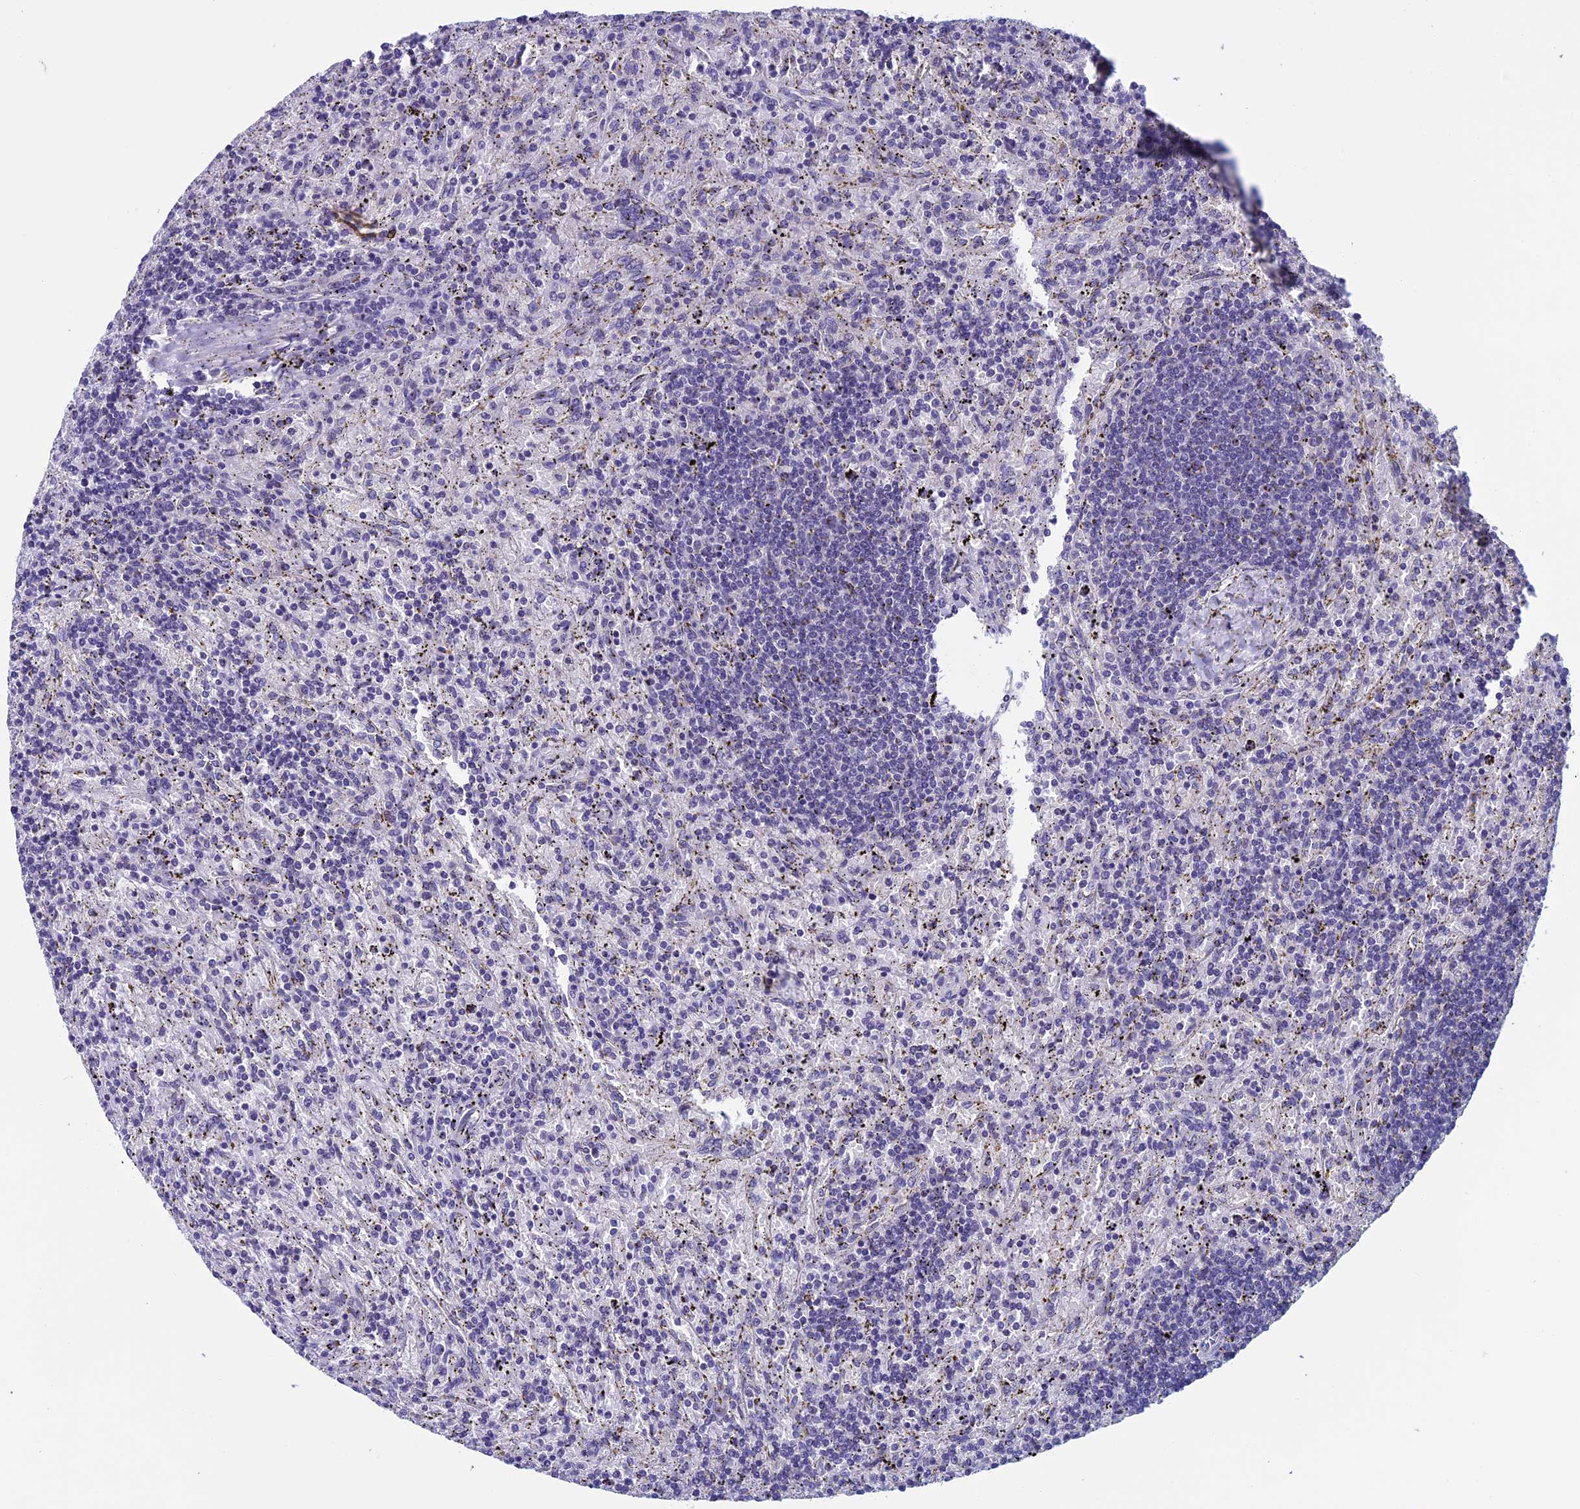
{"staining": {"intensity": "negative", "quantity": "none", "location": "none"}, "tissue": "lymphoma", "cell_type": "Tumor cells", "image_type": "cancer", "snomed": [{"axis": "morphology", "description": "Malignant lymphoma, non-Hodgkin's type, Low grade"}, {"axis": "topography", "description": "Spleen"}], "caption": "IHC histopathology image of neoplastic tissue: malignant lymphoma, non-Hodgkin's type (low-grade) stained with DAB shows no significant protein expression in tumor cells.", "gene": "MFSD12", "patient": {"sex": "male", "age": 76}}